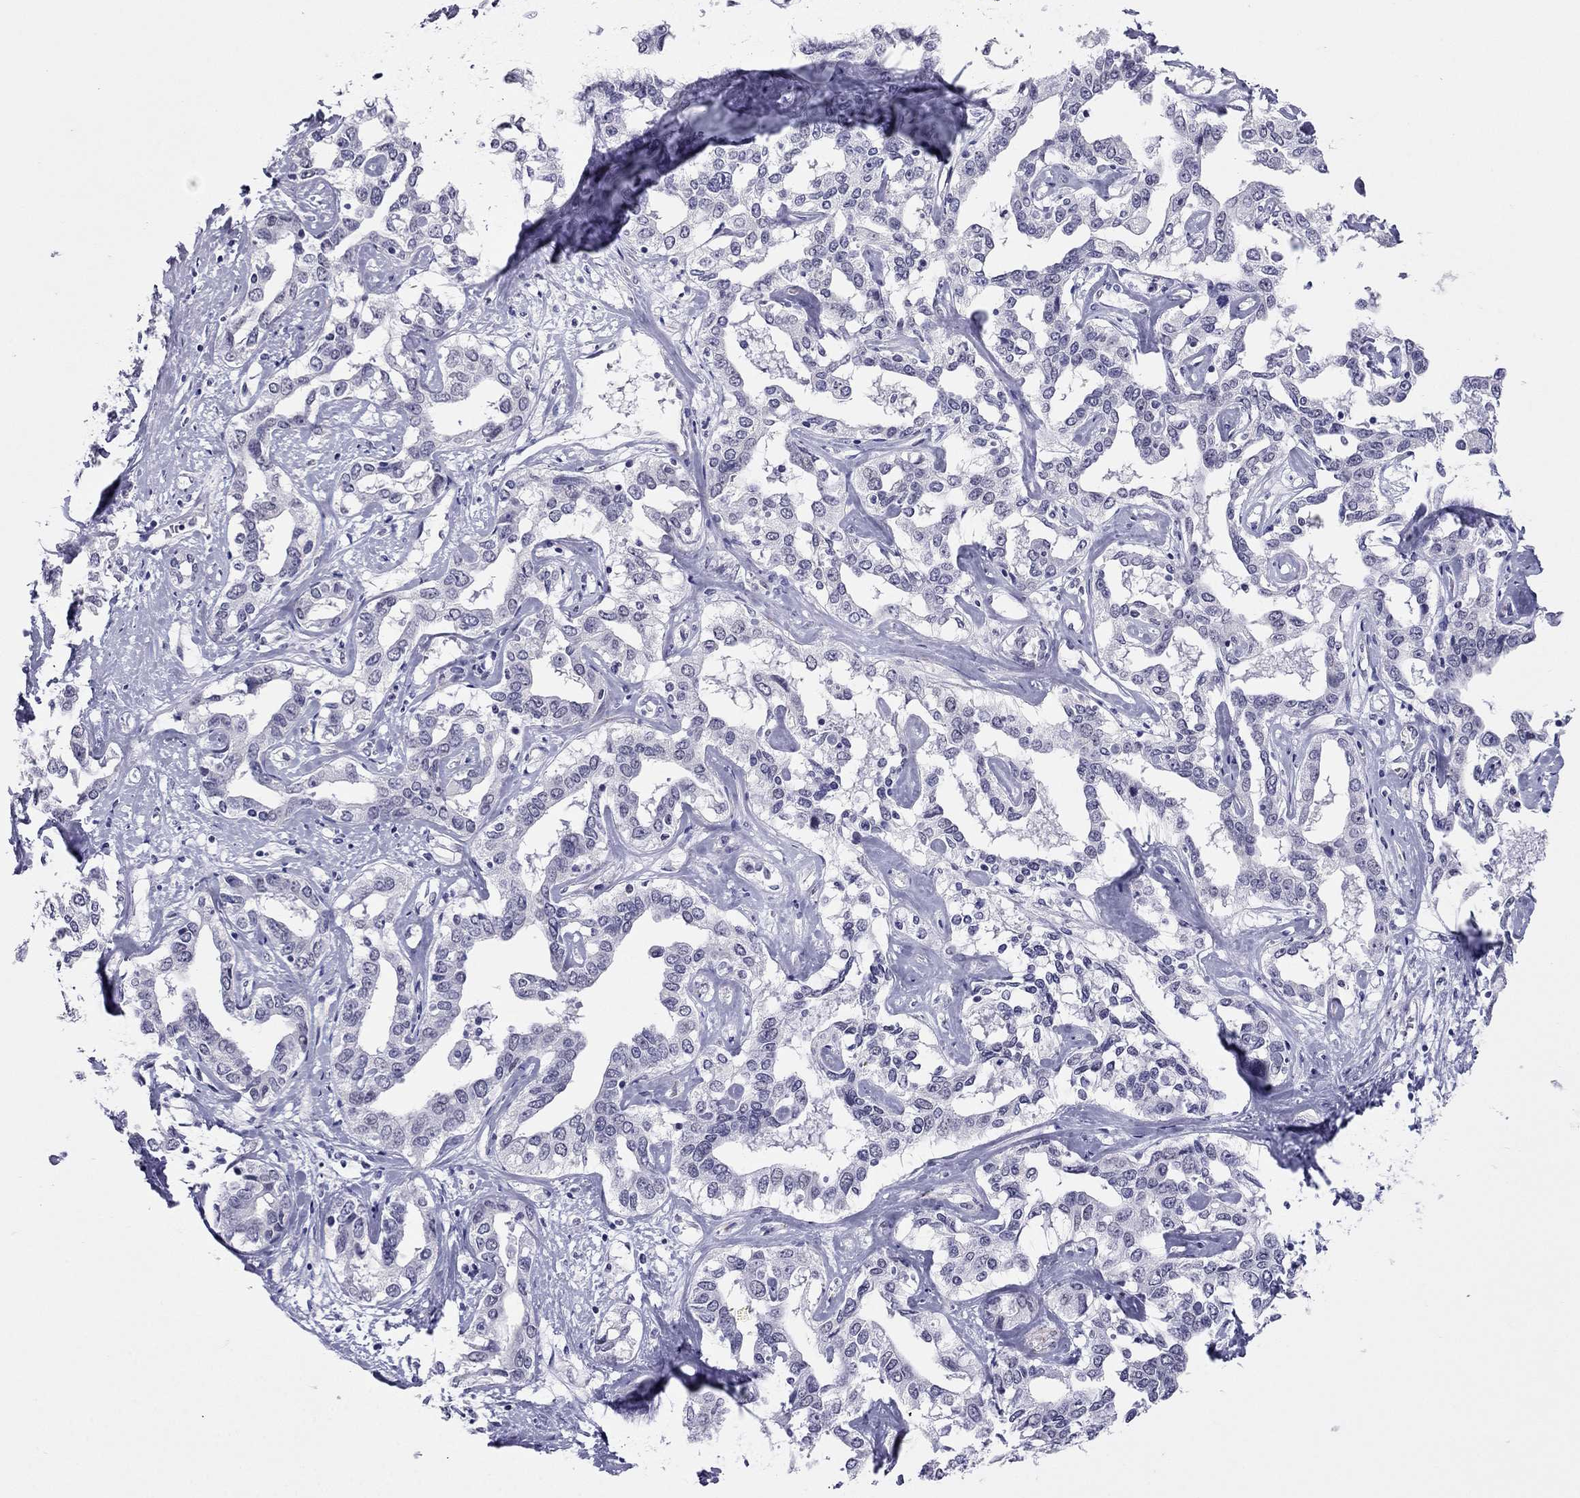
{"staining": {"intensity": "negative", "quantity": "none", "location": "none"}, "tissue": "liver cancer", "cell_type": "Tumor cells", "image_type": "cancer", "snomed": [{"axis": "morphology", "description": "Cholangiocarcinoma"}, {"axis": "topography", "description": "Liver"}], "caption": "Immunohistochemistry (IHC) of human liver cancer (cholangiocarcinoma) demonstrates no staining in tumor cells.", "gene": "CROCC2", "patient": {"sex": "male", "age": 59}}